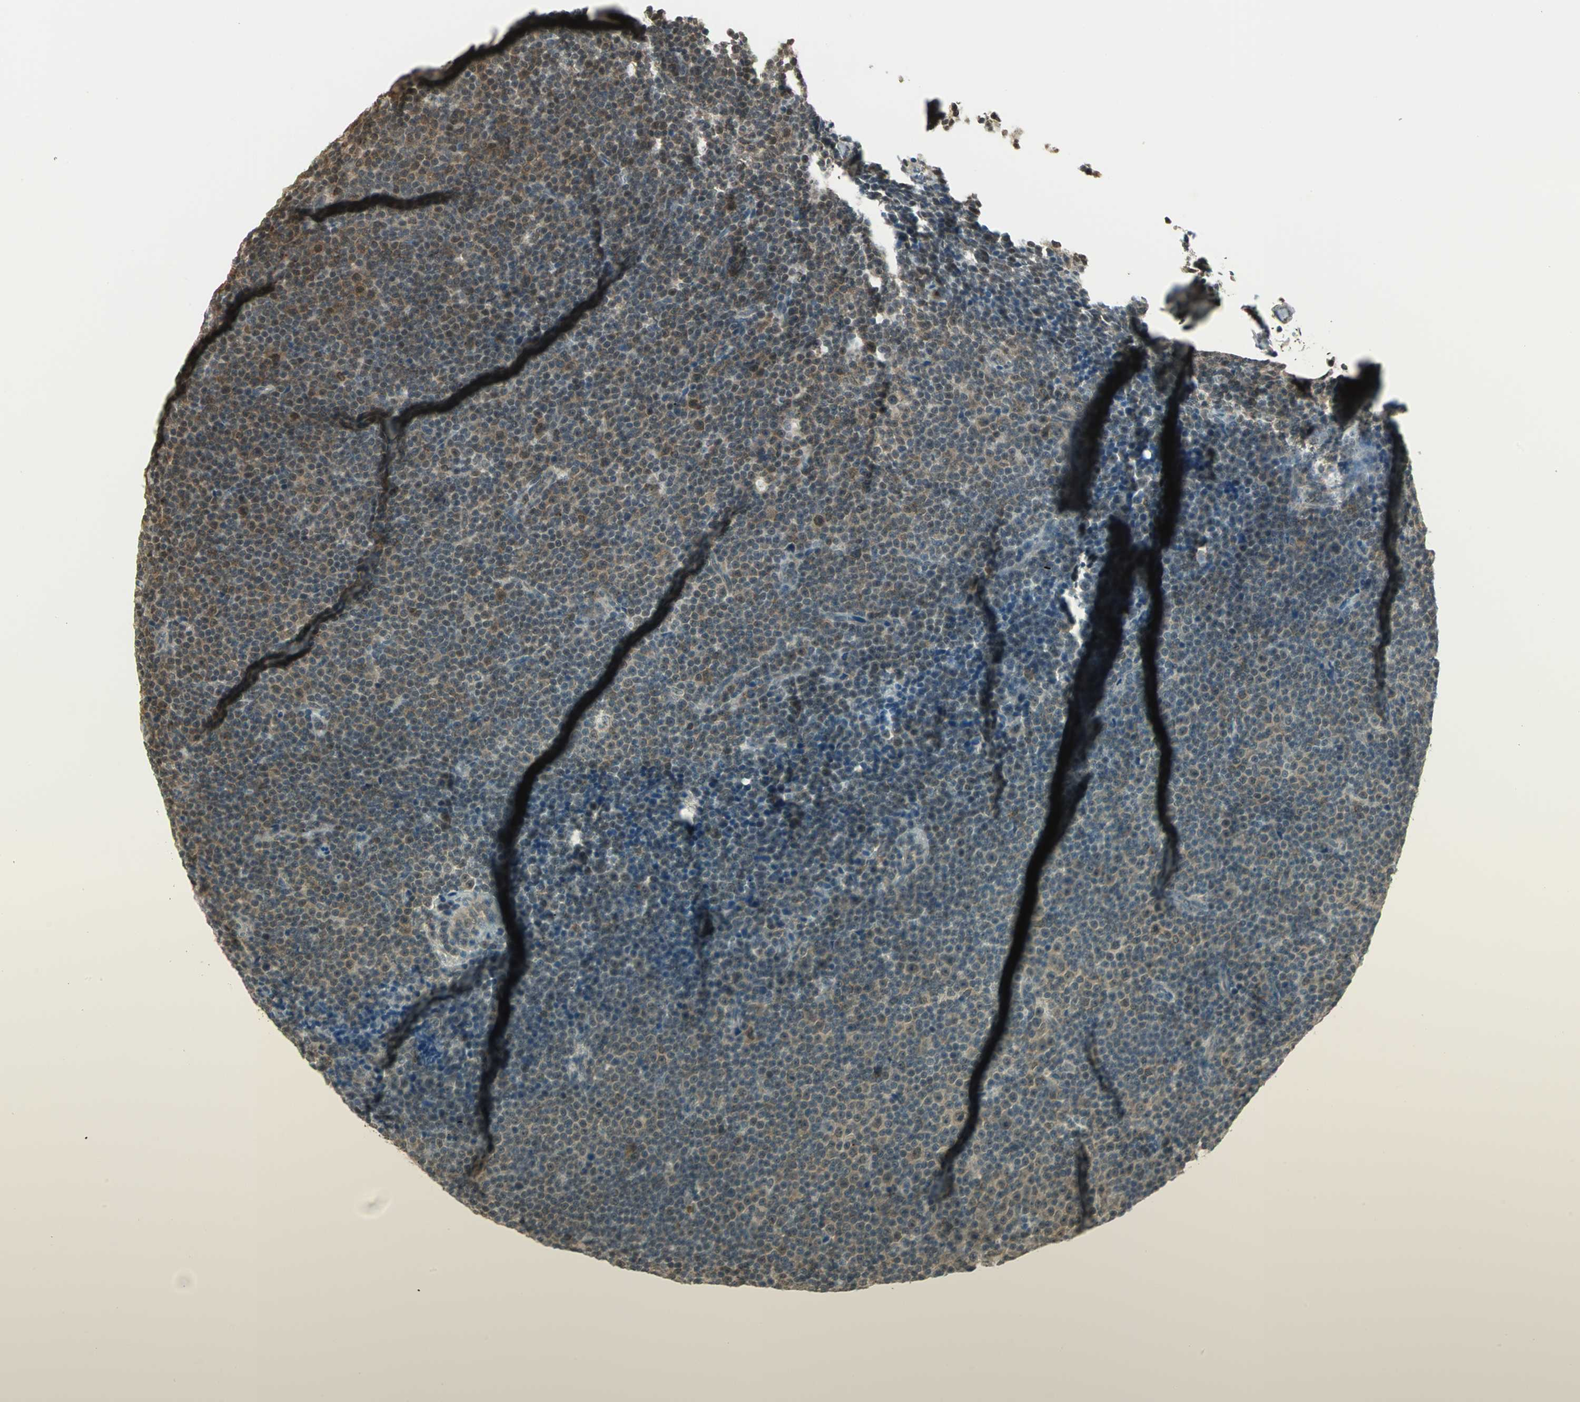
{"staining": {"intensity": "weak", "quantity": ">75%", "location": "cytoplasmic/membranous"}, "tissue": "lymphoma", "cell_type": "Tumor cells", "image_type": "cancer", "snomed": [{"axis": "morphology", "description": "Malignant lymphoma, non-Hodgkin's type, Low grade"}, {"axis": "topography", "description": "Lymph node"}], "caption": "Tumor cells display low levels of weak cytoplasmic/membranous positivity in approximately >75% of cells in human low-grade malignant lymphoma, non-Hodgkin's type. (brown staining indicates protein expression, while blue staining denotes nuclei).", "gene": "CDC34", "patient": {"sex": "female", "age": 67}}